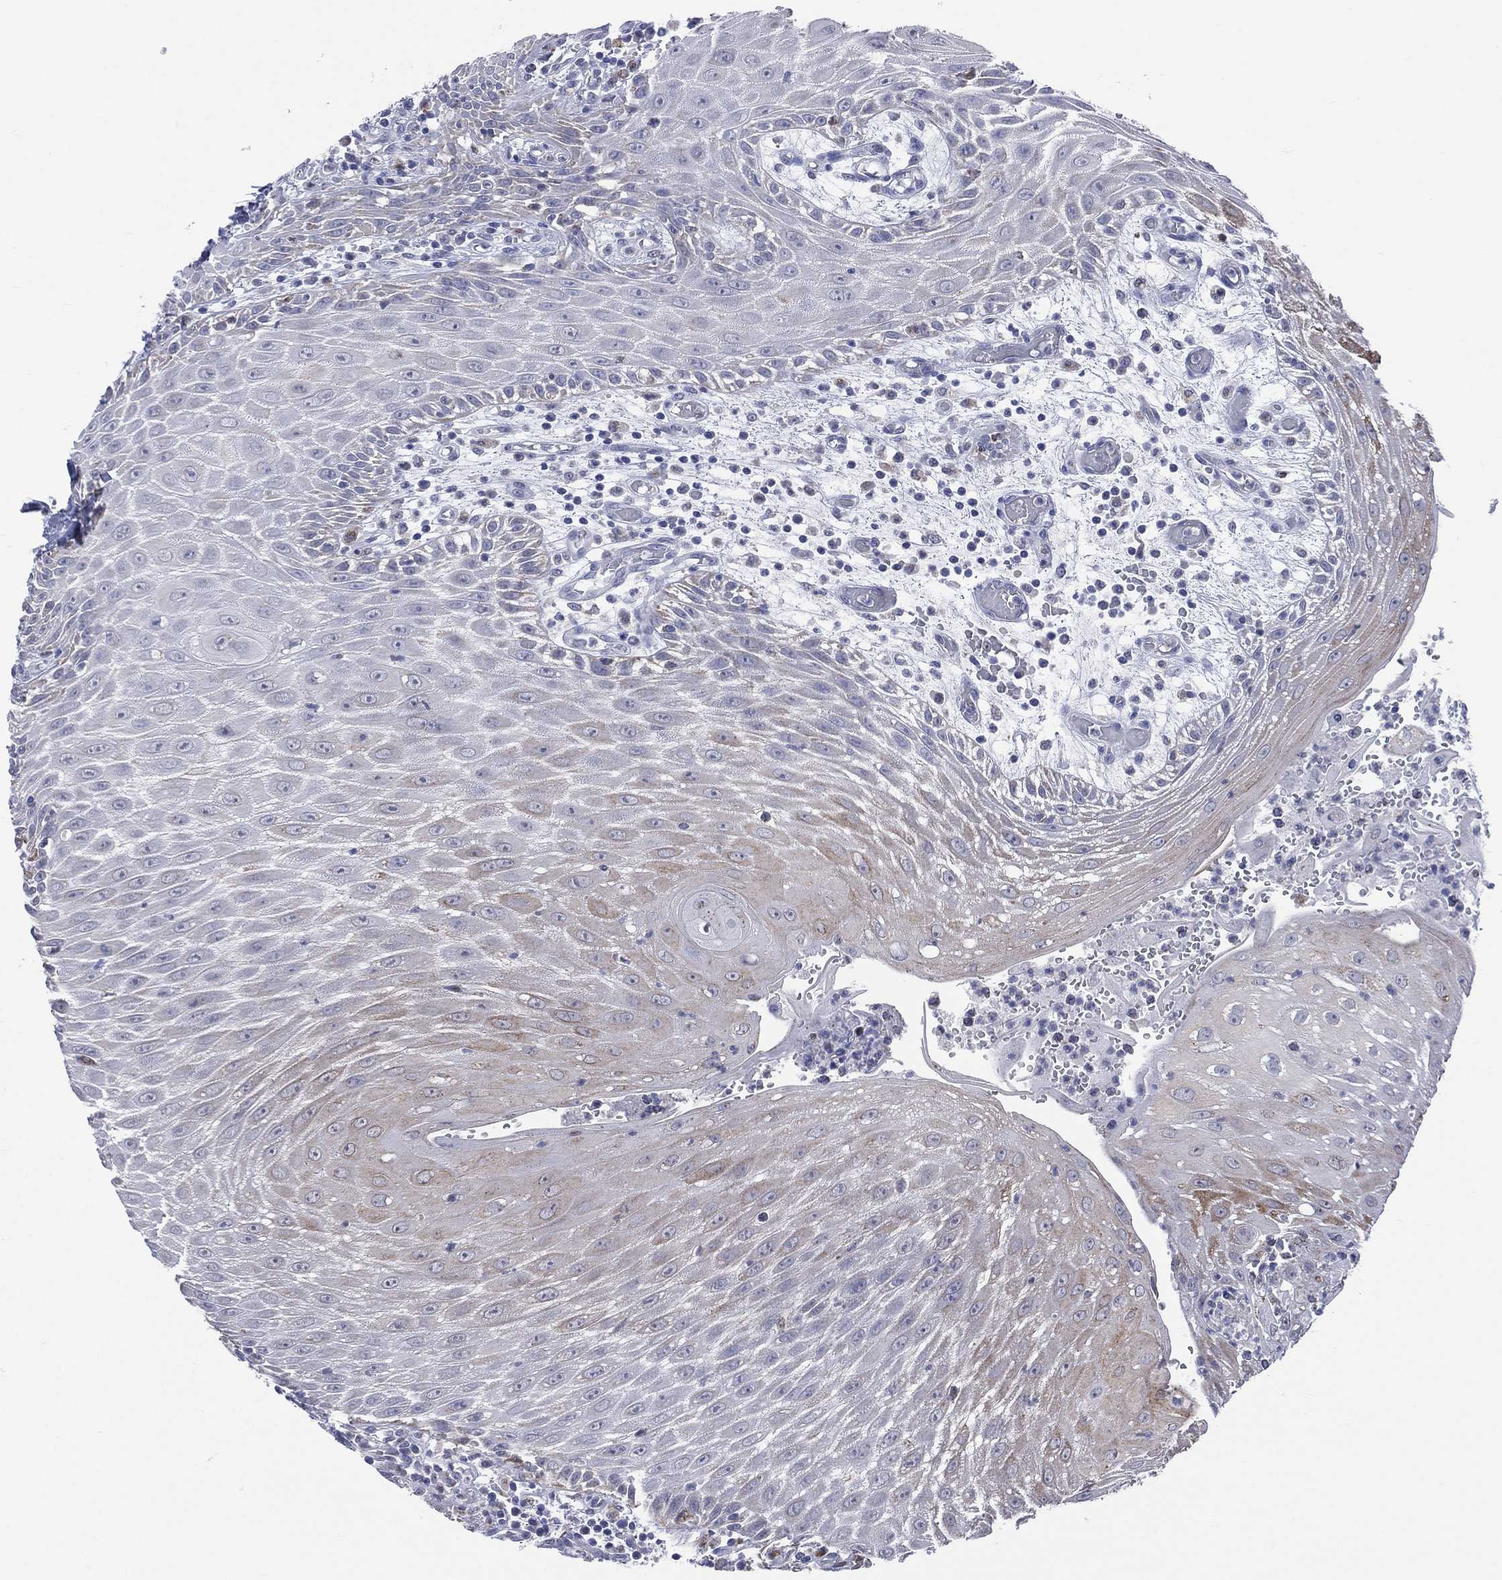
{"staining": {"intensity": "weak", "quantity": "<25%", "location": "cytoplasmic/membranous"}, "tissue": "head and neck cancer", "cell_type": "Tumor cells", "image_type": "cancer", "snomed": [{"axis": "morphology", "description": "Squamous cell carcinoma, NOS"}, {"axis": "topography", "description": "Oral tissue"}, {"axis": "topography", "description": "Head-Neck"}], "caption": "Head and neck cancer (squamous cell carcinoma) stained for a protein using immunohistochemistry (IHC) displays no positivity tumor cells.", "gene": "AKAP3", "patient": {"sex": "male", "age": 58}}